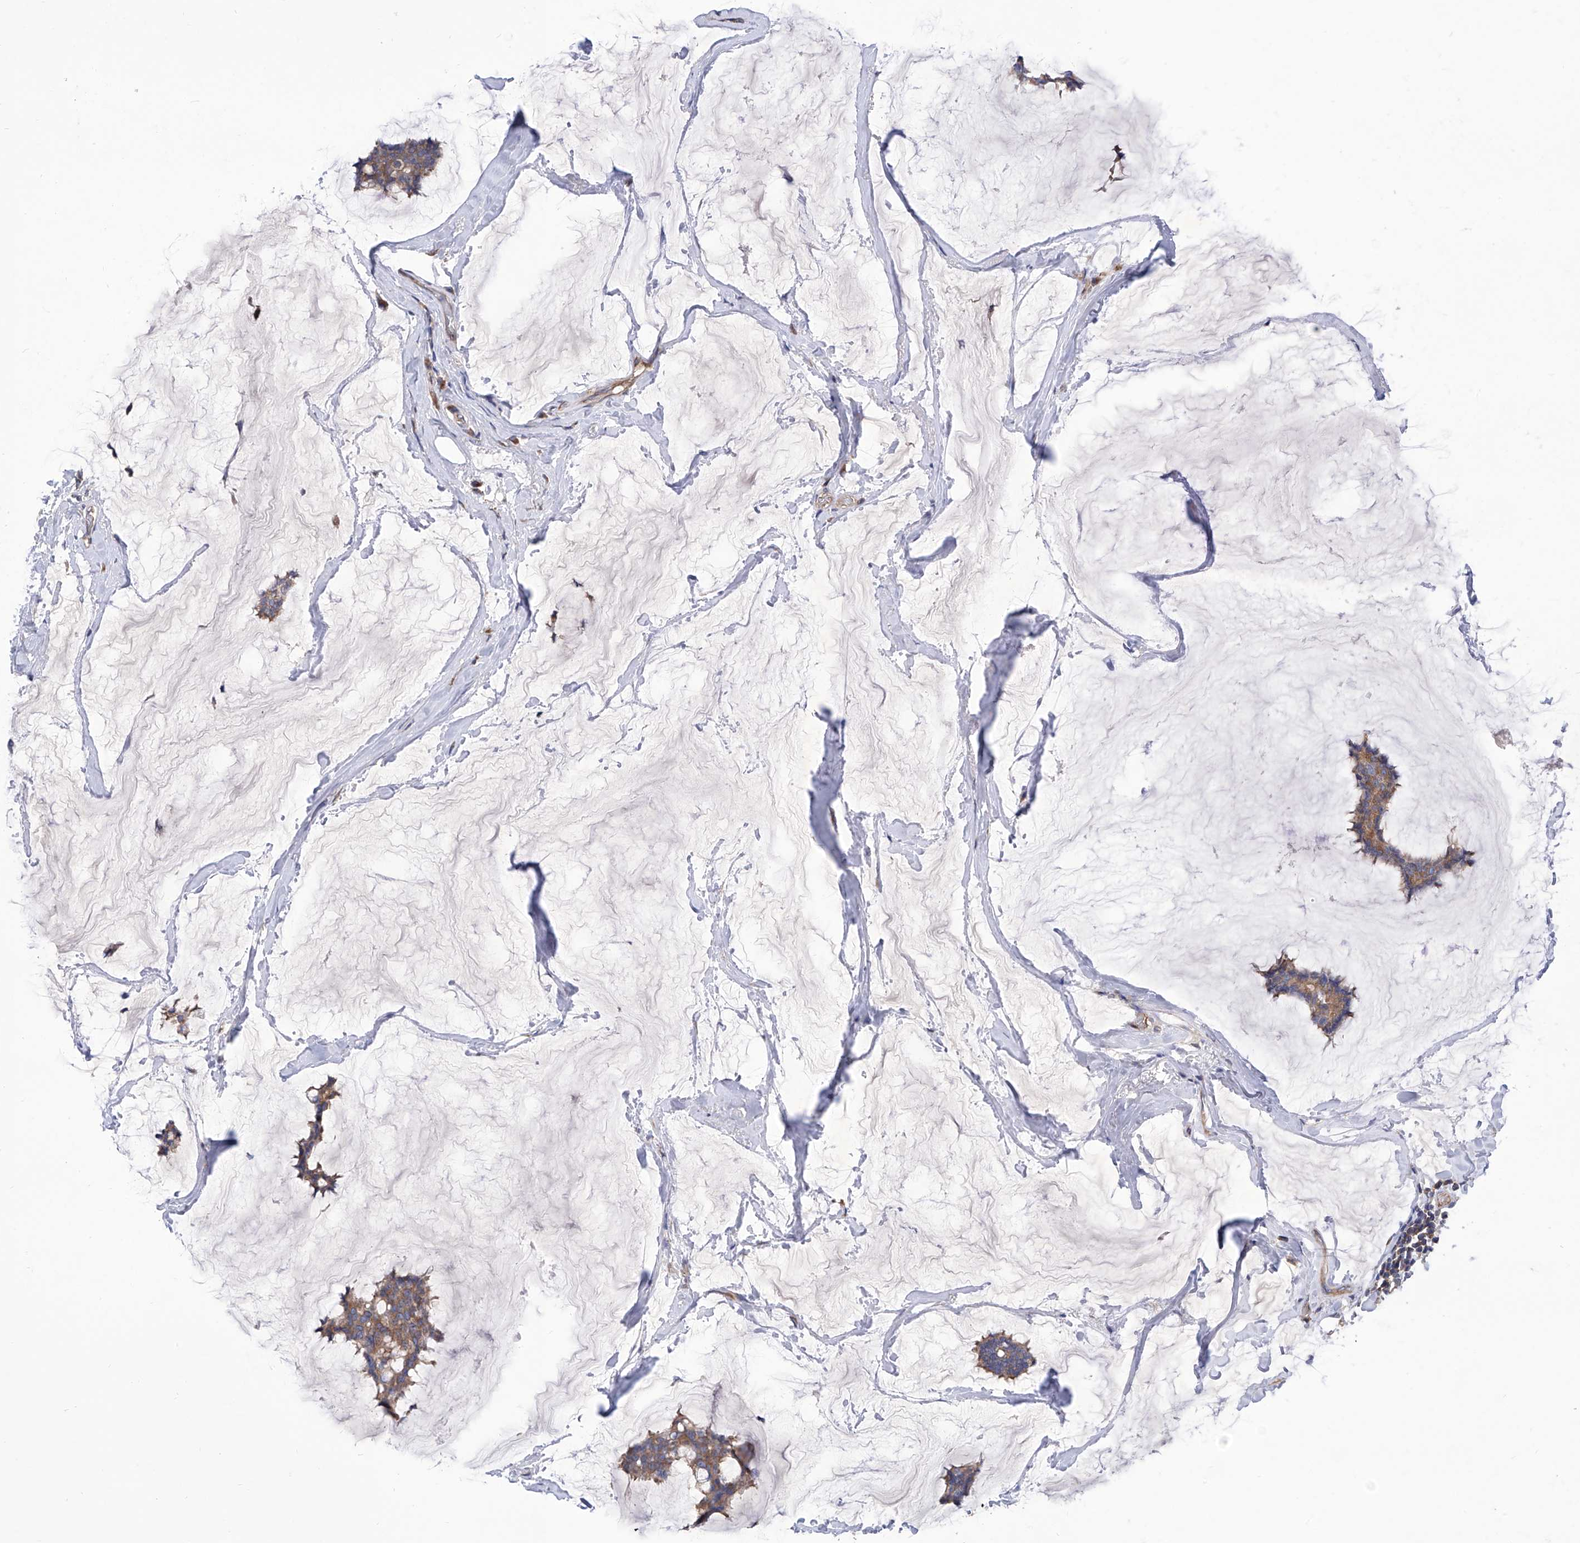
{"staining": {"intensity": "moderate", "quantity": ">75%", "location": "cytoplasmic/membranous"}, "tissue": "breast cancer", "cell_type": "Tumor cells", "image_type": "cancer", "snomed": [{"axis": "morphology", "description": "Duct carcinoma"}, {"axis": "topography", "description": "Breast"}], "caption": "A micrograph of human breast intraductal carcinoma stained for a protein exhibits moderate cytoplasmic/membranous brown staining in tumor cells.", "gene": "TJAP1", "patient": {"sex": "female", "age": 93}}